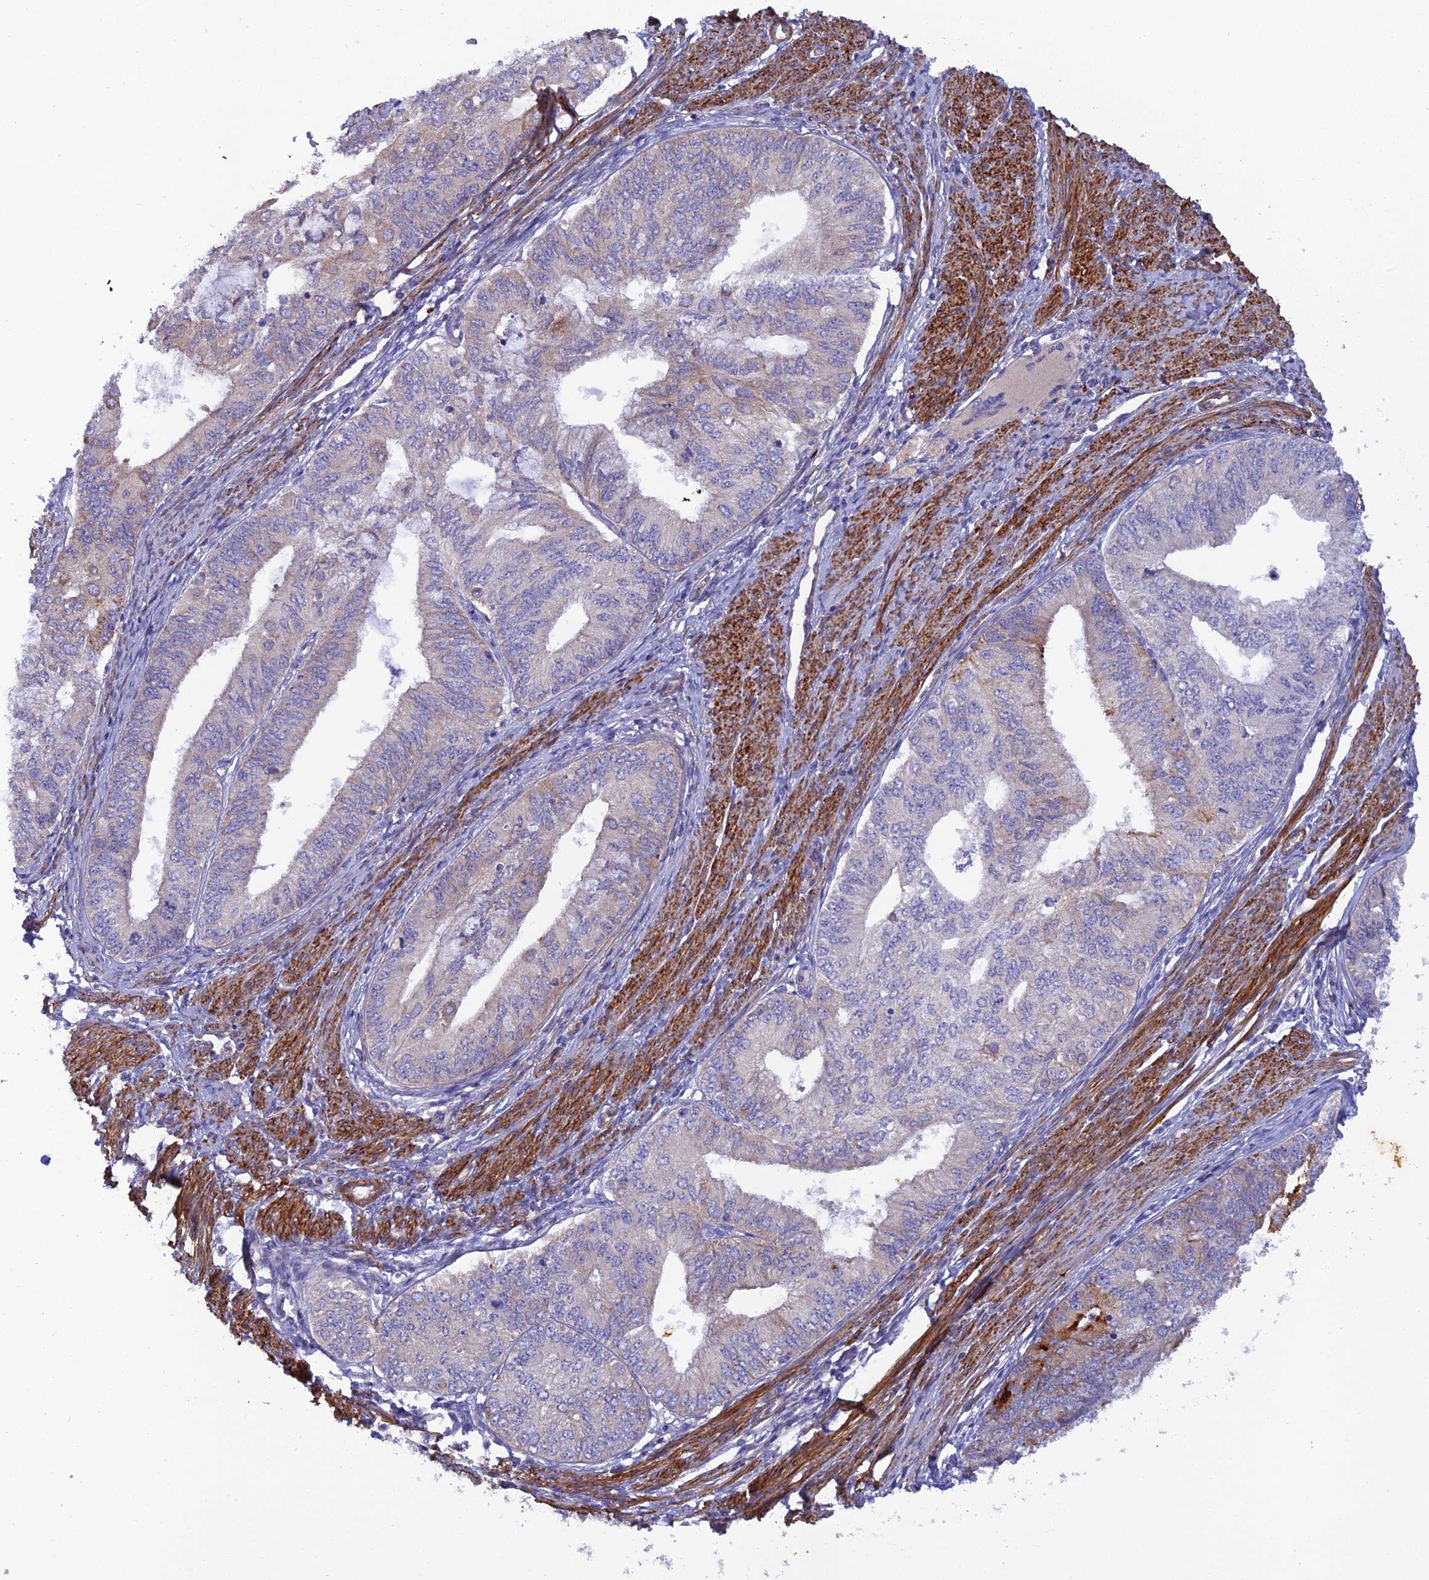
{"staining": {"intensity": "negative", "quantity": "none", "location": "none"}, "tissue": "endometrial cancer", "cell_type": "Tumor cells", "image_type": "cancer", "snomed": [{"axis": "morphology", "description": "Adenocarcinoma, NOS"}, {"axis": "topography", "description": "Endometrium"}], "caption": "Tumor cells are negative for protein expression in human endometrial cancer.", "gene": "RALGAPA2", "patient": {"sex": "female", "age": 68}}